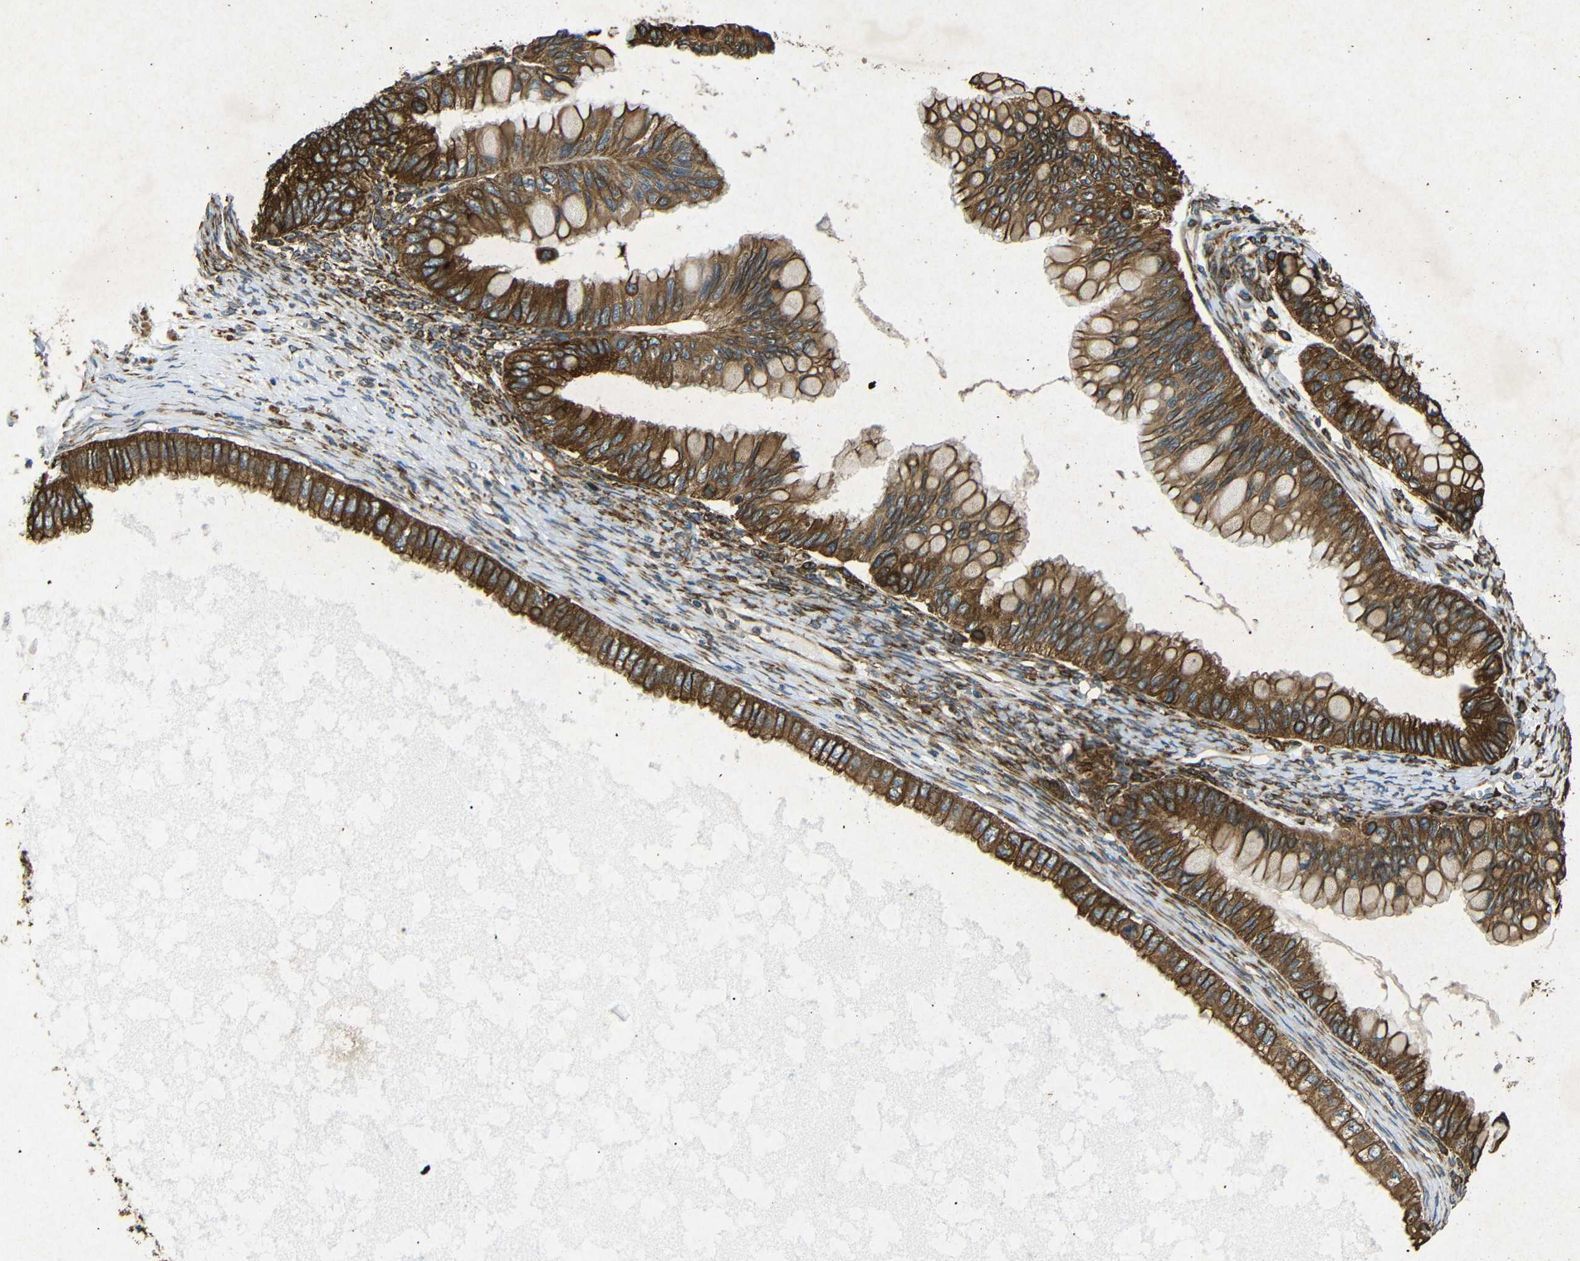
{"staining": {"intensity": "strong", "quantity": ">75%", "location": "cytoplasmic/membranous"}, "tissue": "ovarian cancer", "cell_type": "Tumor cells", "image_type": "cancer", "snomed": [{"axis": "morphology", "description": "Cystadenocarcinoma, mucinous, NOS"}, {"axis": "topography", "description": "Ovary"}], "caption": "Human ovarian mucinous cystadenocarcinoma stained for a protein (brown) reveals strong cytoplasmic/membranous positive positivity in approximately >75% of tumor cells.", "gene": "BTF3", "patient": {"sex": "female", "age": 80}}